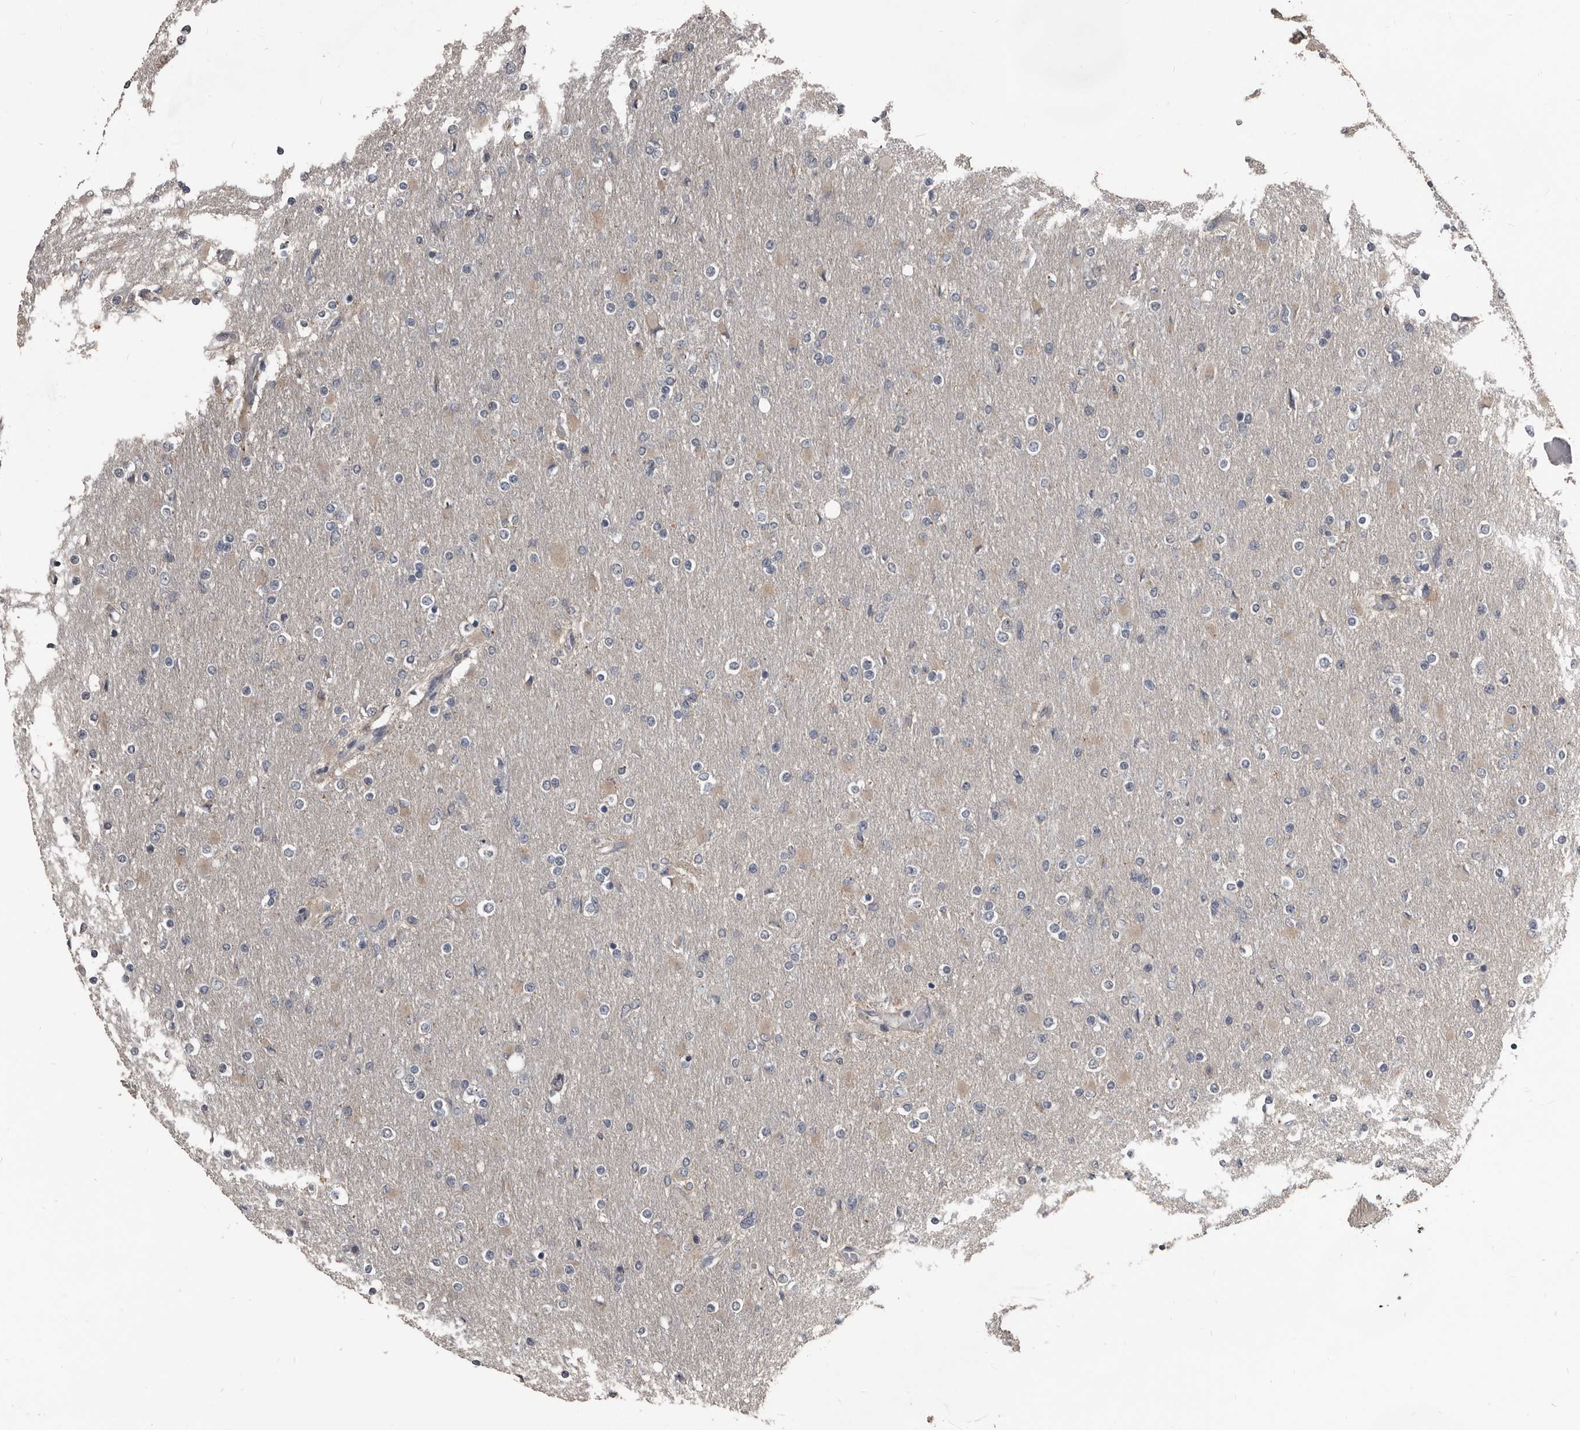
{"staining": {"intensity": "weak", "quantity": "<25%", "location": "cytoplasmic/membranous"}, "tissue": "glioma", "cell_type": "Tumor cells", "image_type": "cancer", "snomed": [{"axis": "morphology", "description": "Glioma, malignant, High grade"}, {"axis": "topography", "description": "Cerebral cortex"}], "caption": "An IHC photomicrograph of malignant glioma (high-grade) is shown. There is no staining in tumor cells of malignant glioma (high-grade).", "gene": "DHPS", "patient": {"sex": "female", "age": 36}}